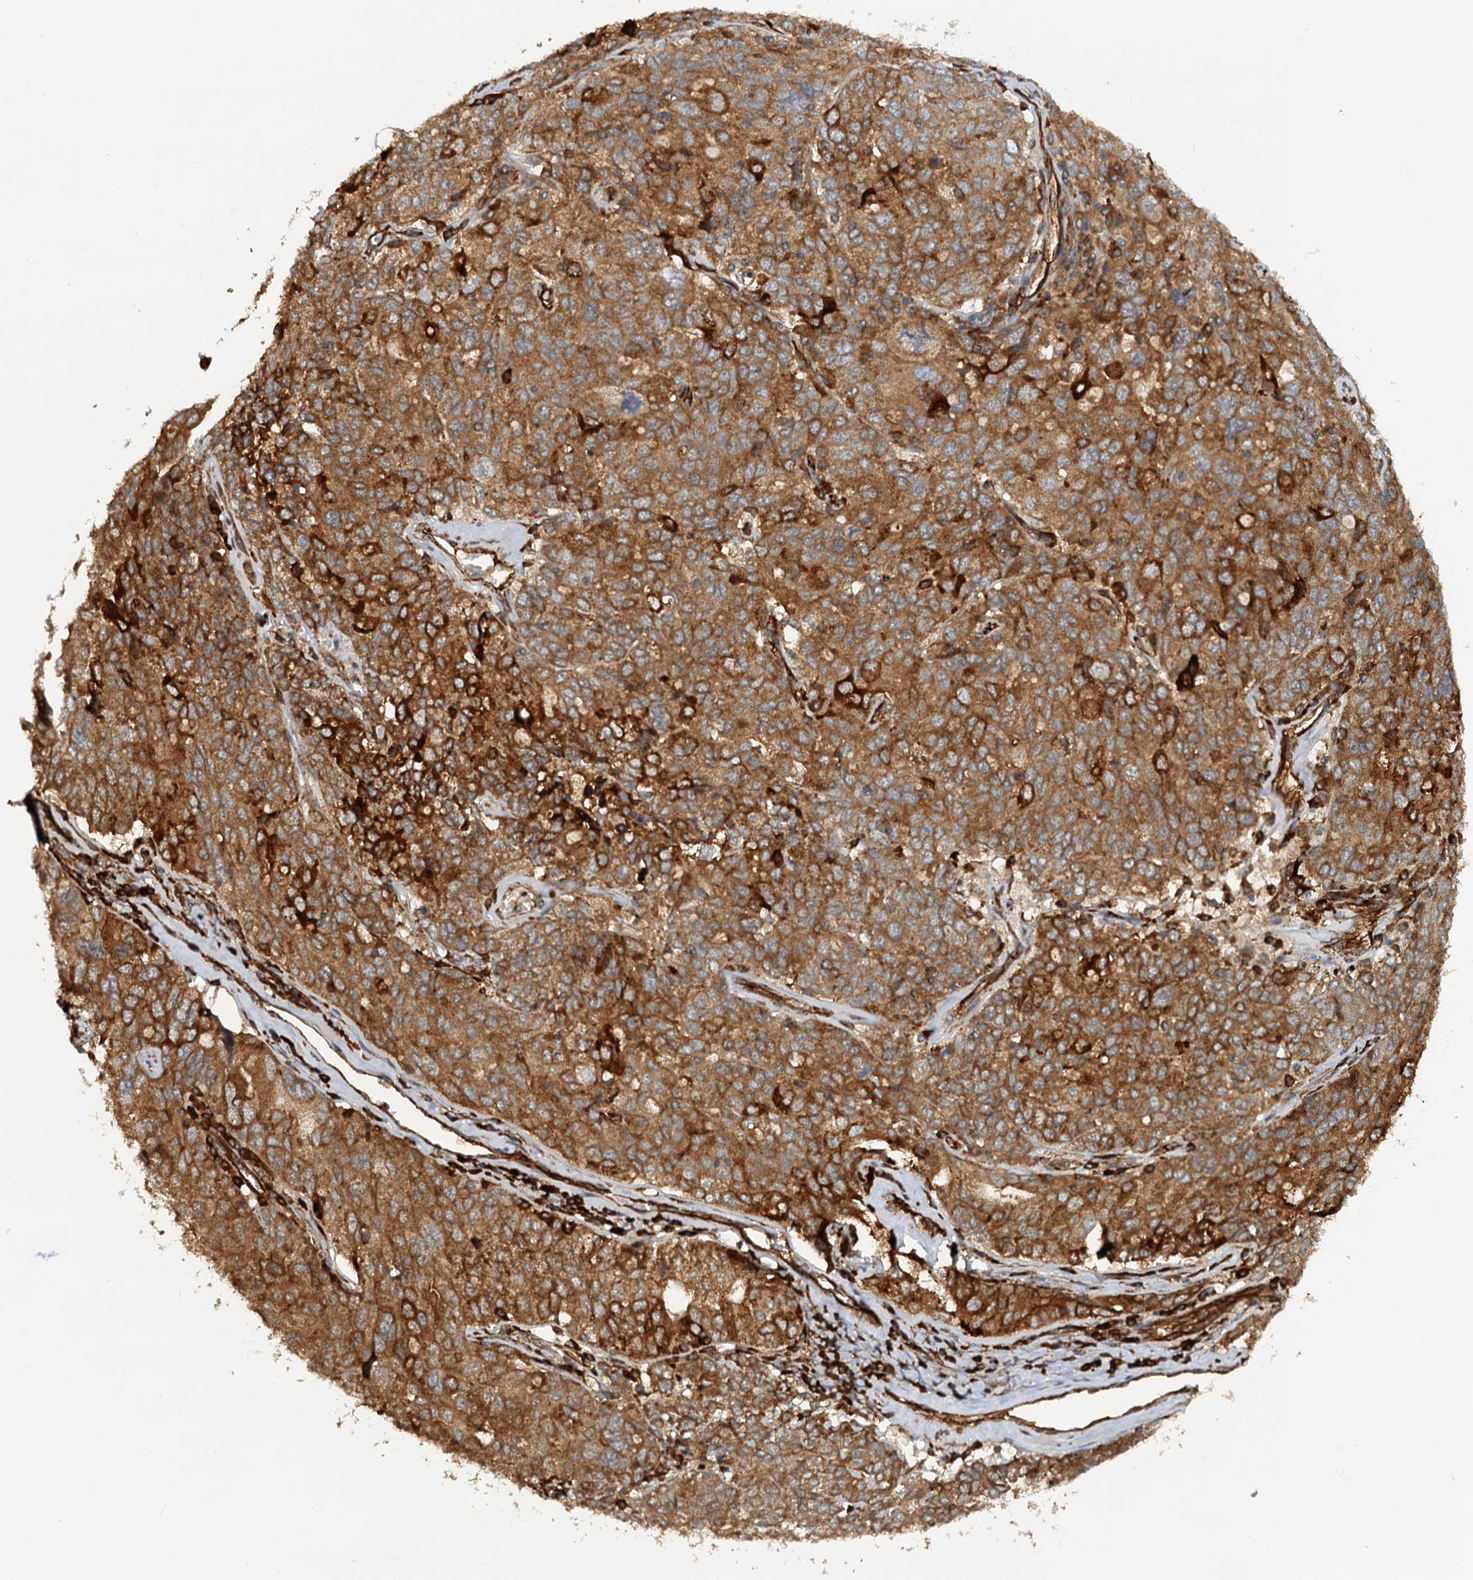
{"staining": {"intensity": "strong", "quantity": ">75%", "location": "cytoplasmic/membranous"}, "tissue": "ovarian cancer", "cell_type": "Tumor cells", "image_type": "cancer", "snomed": [{"axis": "morphology", "description": "Carcinoma, endometroid"}, {"axis": "topography", "description": "Ovary"}], "caption": "Ovarian cancer (endometroid carcinoma) tissue exhibits strong cytoplasmic/membranous expression in approximately >75% of tumor cells", "gene": "NIPAL3", "patient": {"sex": "female", "age": 62}}